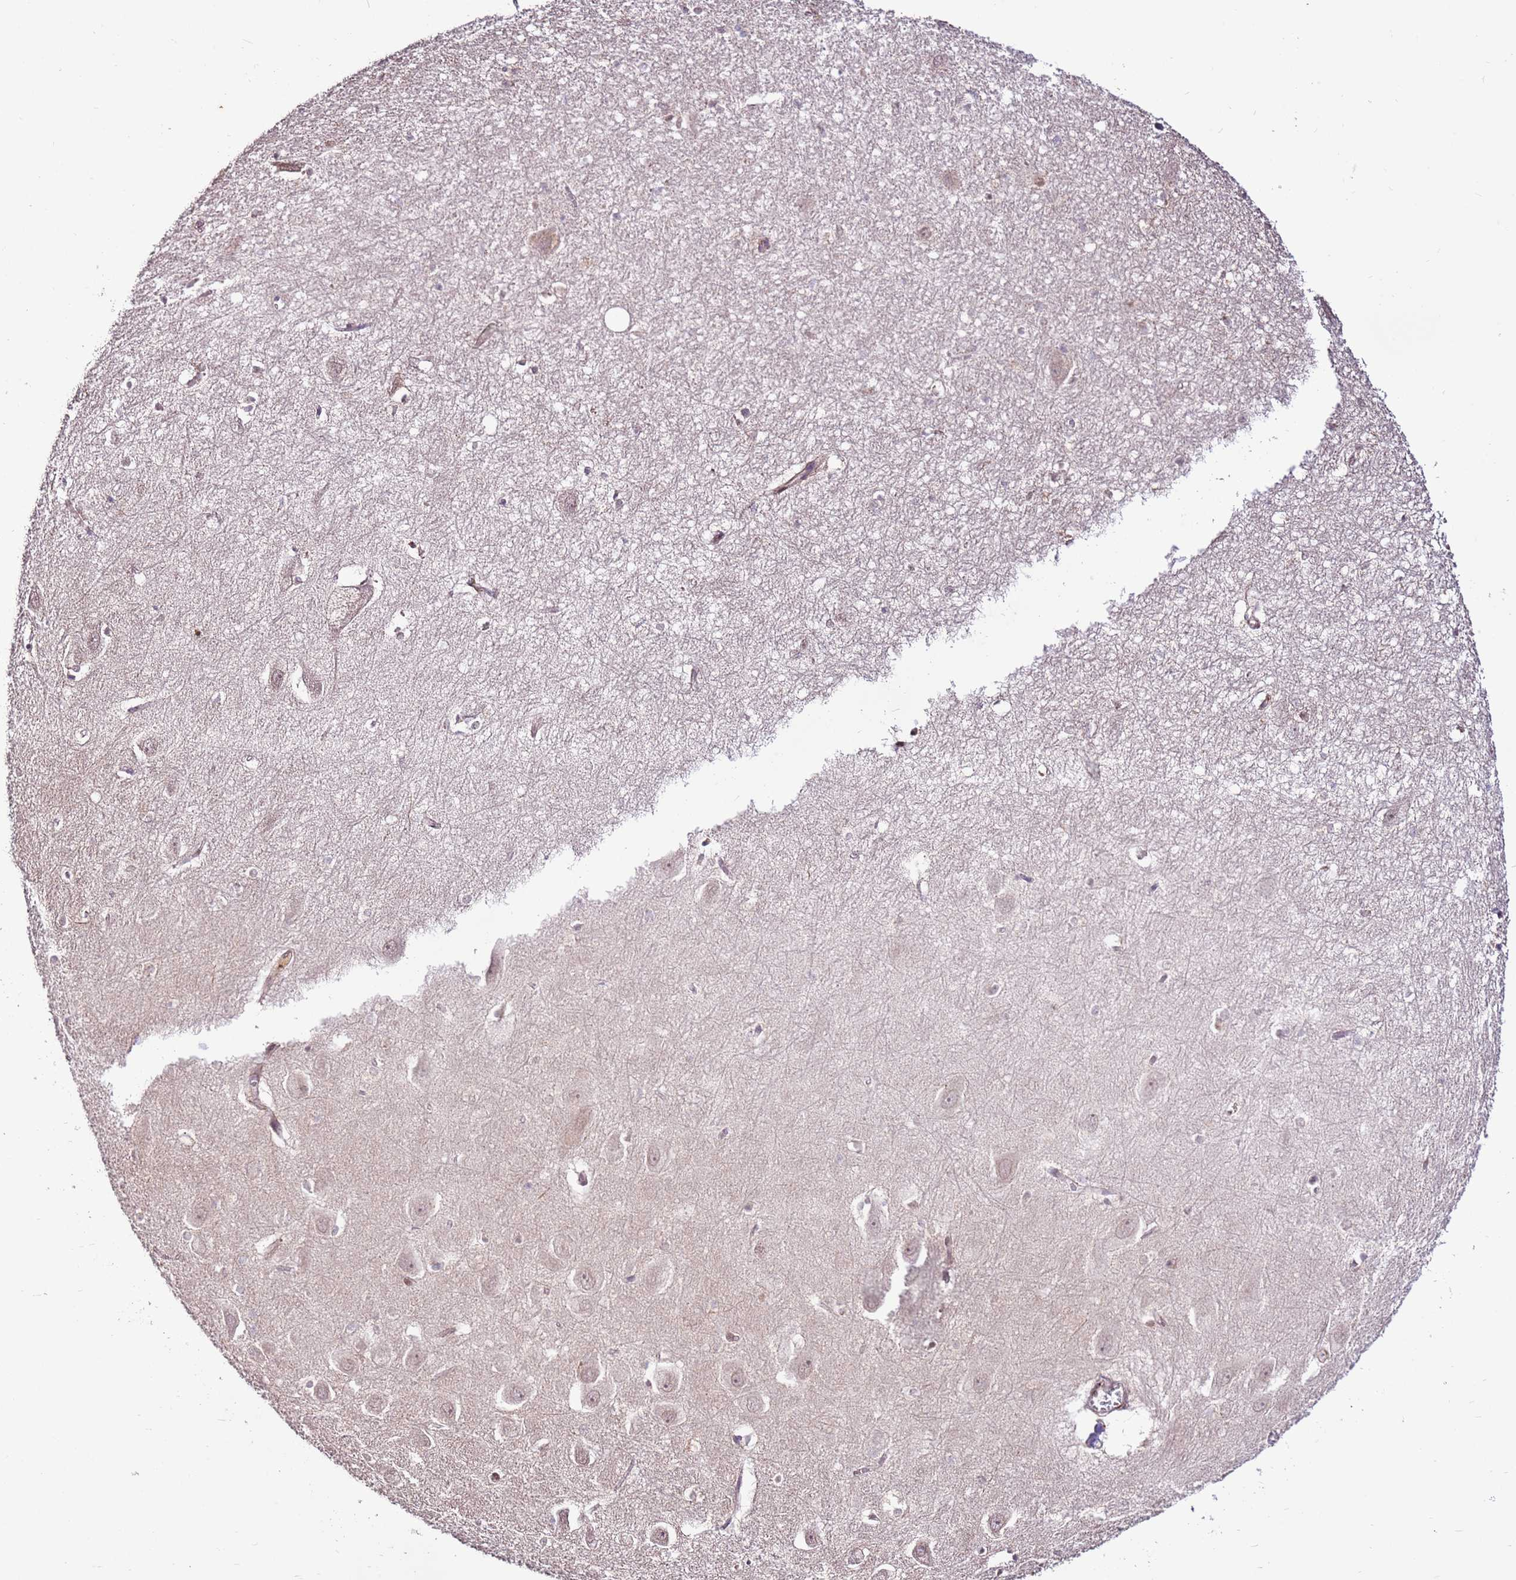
{"staining": {"intensity": "negative", "quantity": "none", "location": "none"}, "tissue": "hippocampus", "cell_type": "Glial cells", "image_type": "normal", "snomed": [{"axis": "morphology", "description": "Normal tissue, NOS"}, {"axis": "topography", "description": "Hippocampus"}], "caption": "The image shows no staining of glial cells in unremarkable hippocampus. (Stains: DAB immunohistochemistry with hematoxylin counter stain, Microscopy: brightfield microscopy at high magnification).", "gene": "LGI4", "patient": {"sex": "female", "age": 64}}